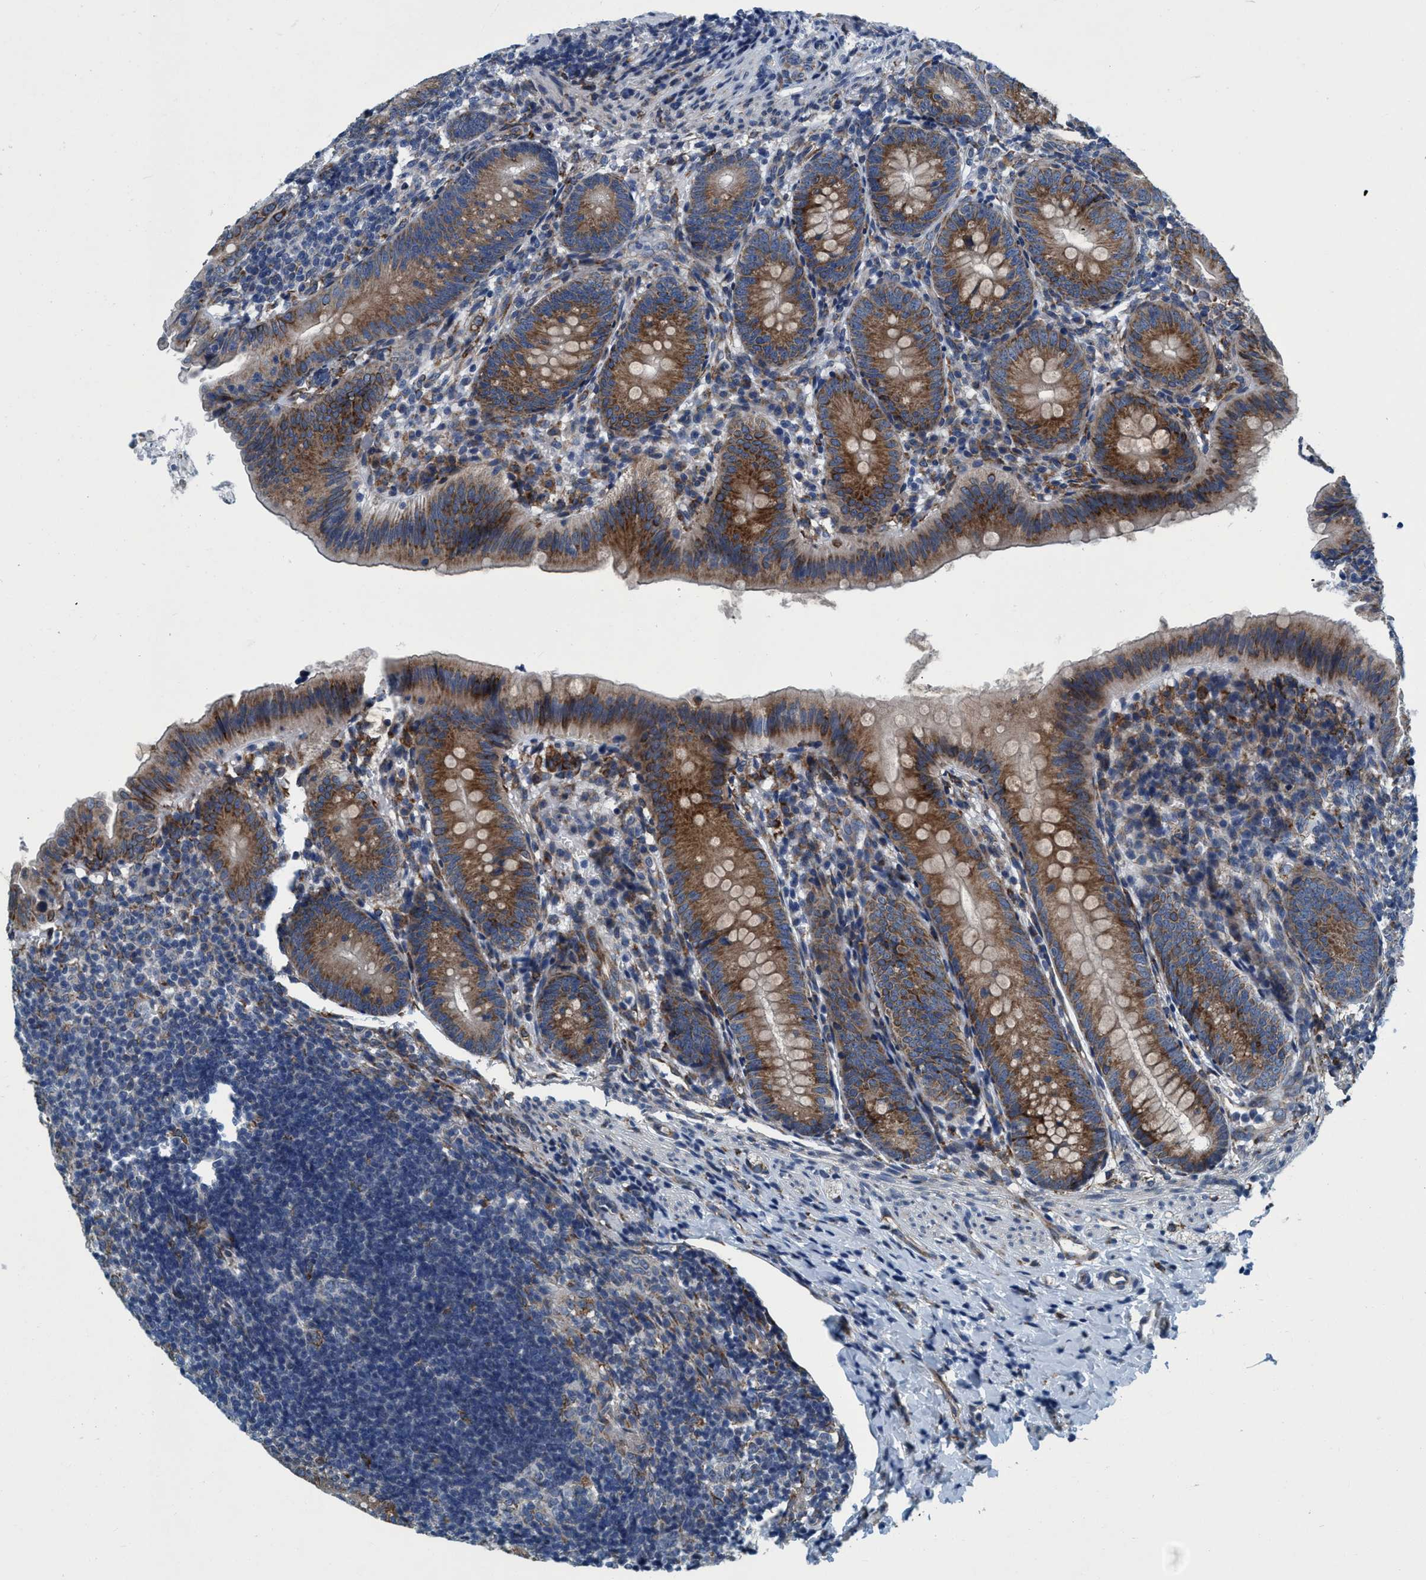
{"staining": {"intensity": "strong", "quantity": ">75%", "location": "cytoplasmic/membranous"}, "tissue": "appendix", "cell_type": "Glandular cells", "image_type": "normal", "snomed": [{"axis": "morphology", "description": "Normal tissue, NOS"}, {"axis": "topography", "description": "Appendix"}], "caption": "This histopathology image displays immunohistochemistry staining of unremarkable human appendix, with high strong cytoplasmic/membranous expression in about >75% of glandular cells.", "gene": "ARMC9", "patient": {"sex": "male", "age": 1}}